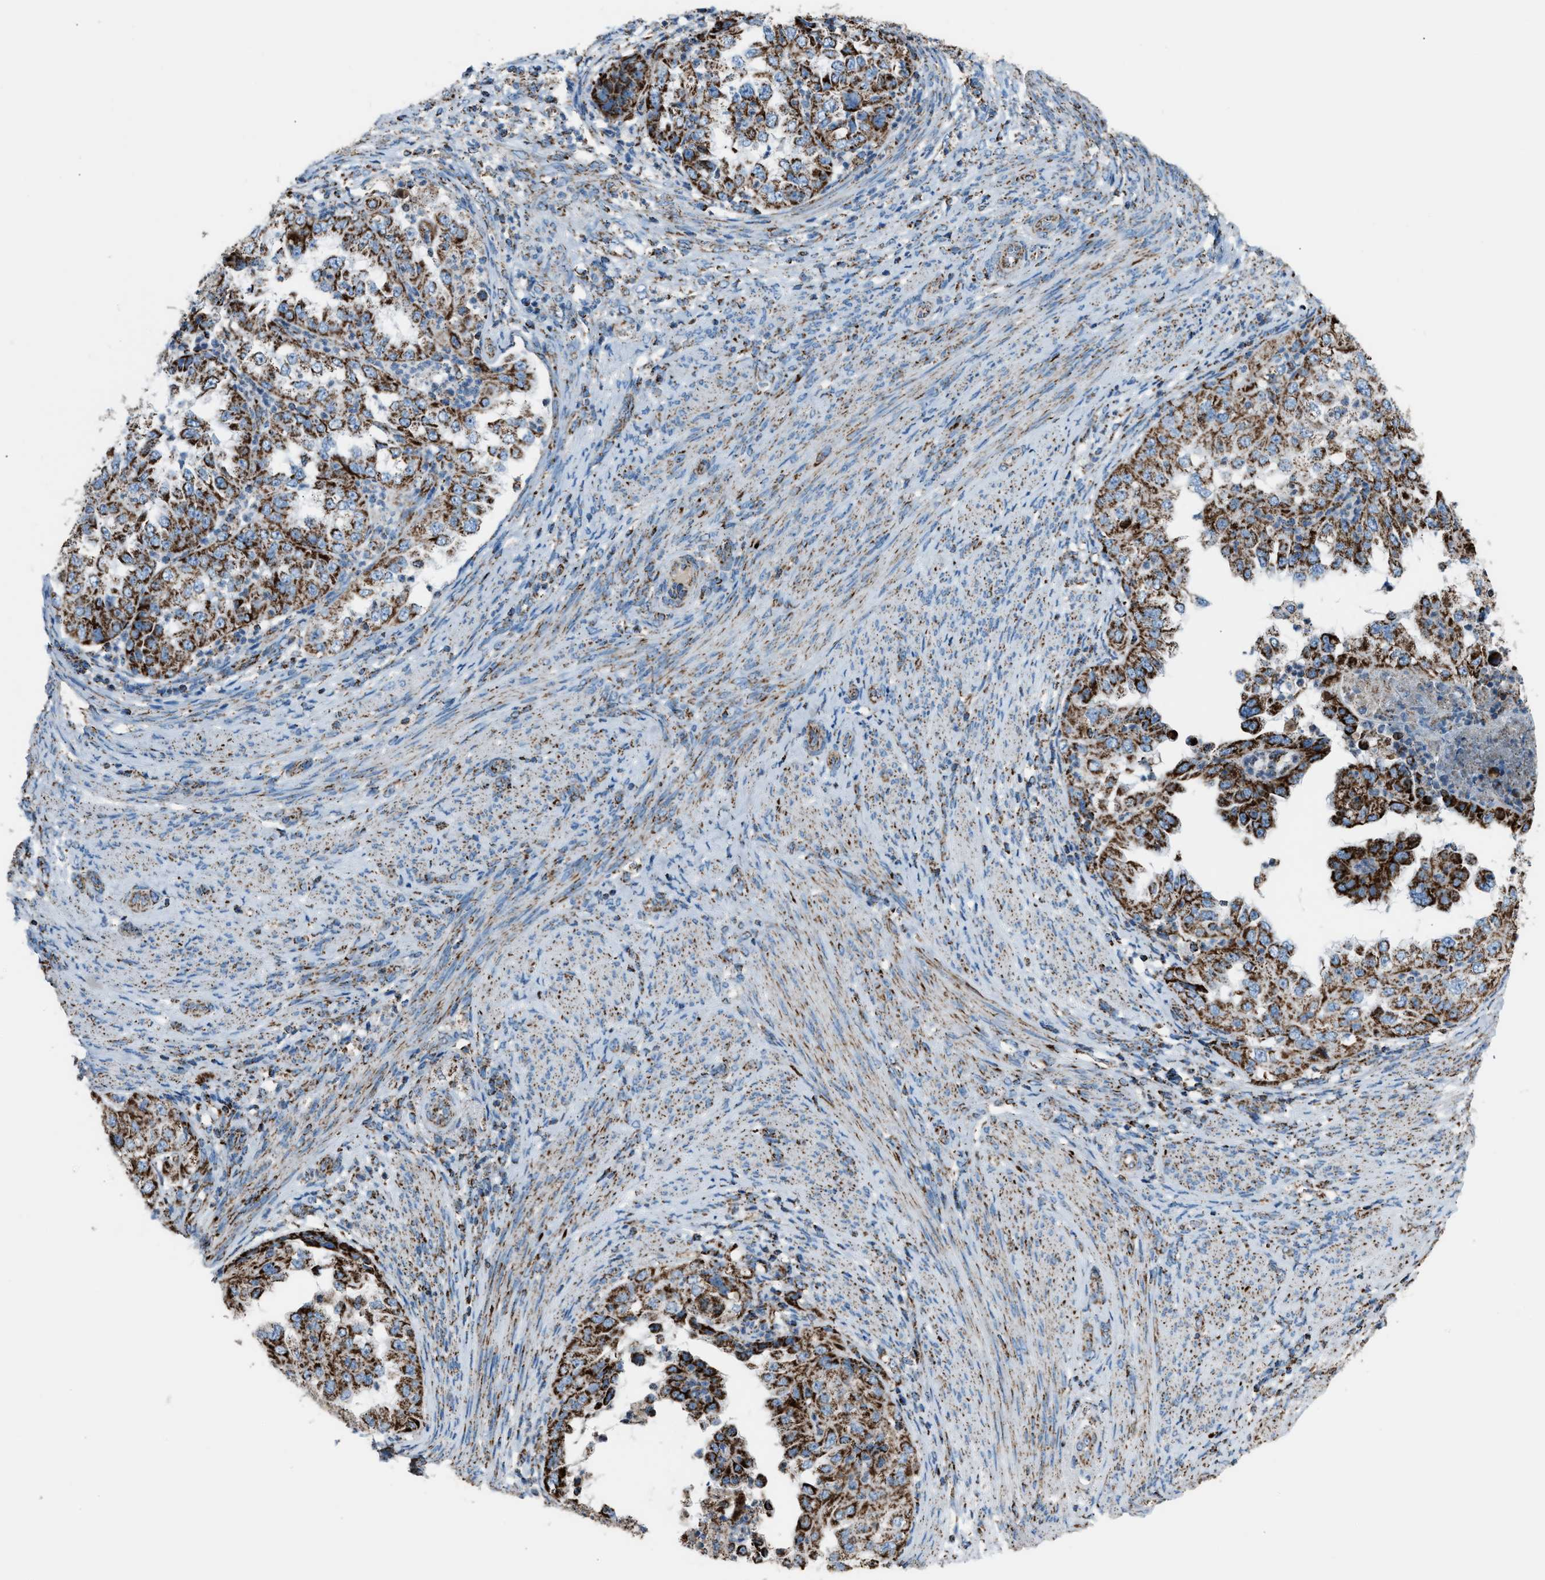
{"staining": {"intensity": "strong", "quantity": ">75%", "location": "cytoplasmic/membranous"}, "tissue": "endometrial cancer", "cell_type": "Tumor cells", "image_type": "cancer", "snomed": [{"axis": "morphology", "description": "Adenocarcinoma, NOS"}, {"axis": "topography", "description": "Endometrium"}], "caption": "Immunohistochemical staining of human endometrial cancer exhibits high levels of strong cytoplasmic/membranous positivity in approximately >75% of tumor cells.", "gene": "MDH2", "patient": {"sex": "female", "age": 85}}